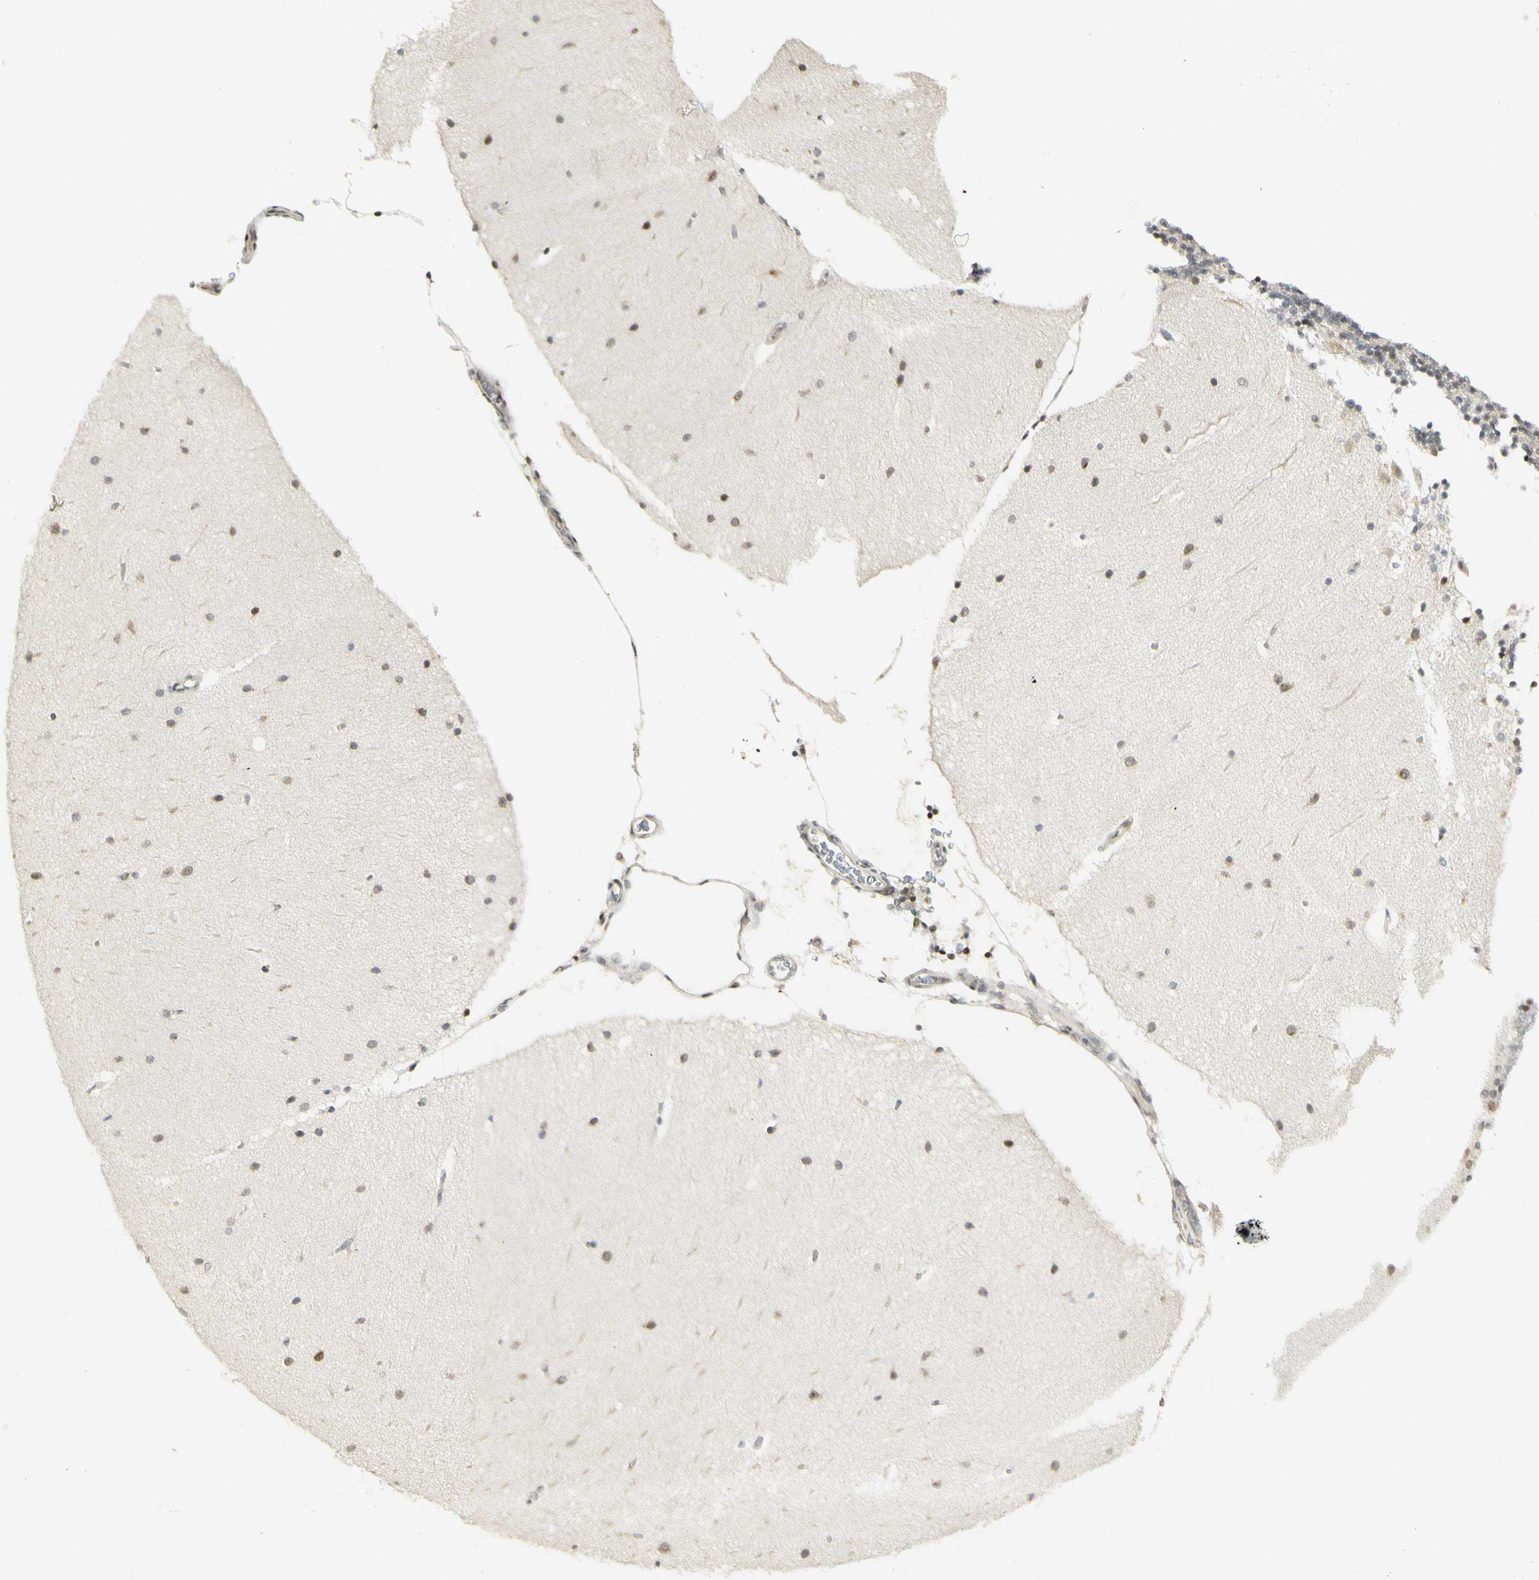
{"staining": {"intensity": "weak", "quantity": "<25%", "location": "cytoplasmic/membranous,nuclear"}, "tissue": "cerebellum", "cell_type": "Cells in granular layer", "image_type": "normal", "snomed": [{"axis": "morphology", "description": "Normal tissue, NOS"}, {"axis": "topography", "description": "Cerebellum"}], "caption": "Histopathology image shows no protein positivity in cells in granular layer of unremarkable cerebellum.", "gene": "KIF11", "patient": {"sex": "female", "age": 54}}